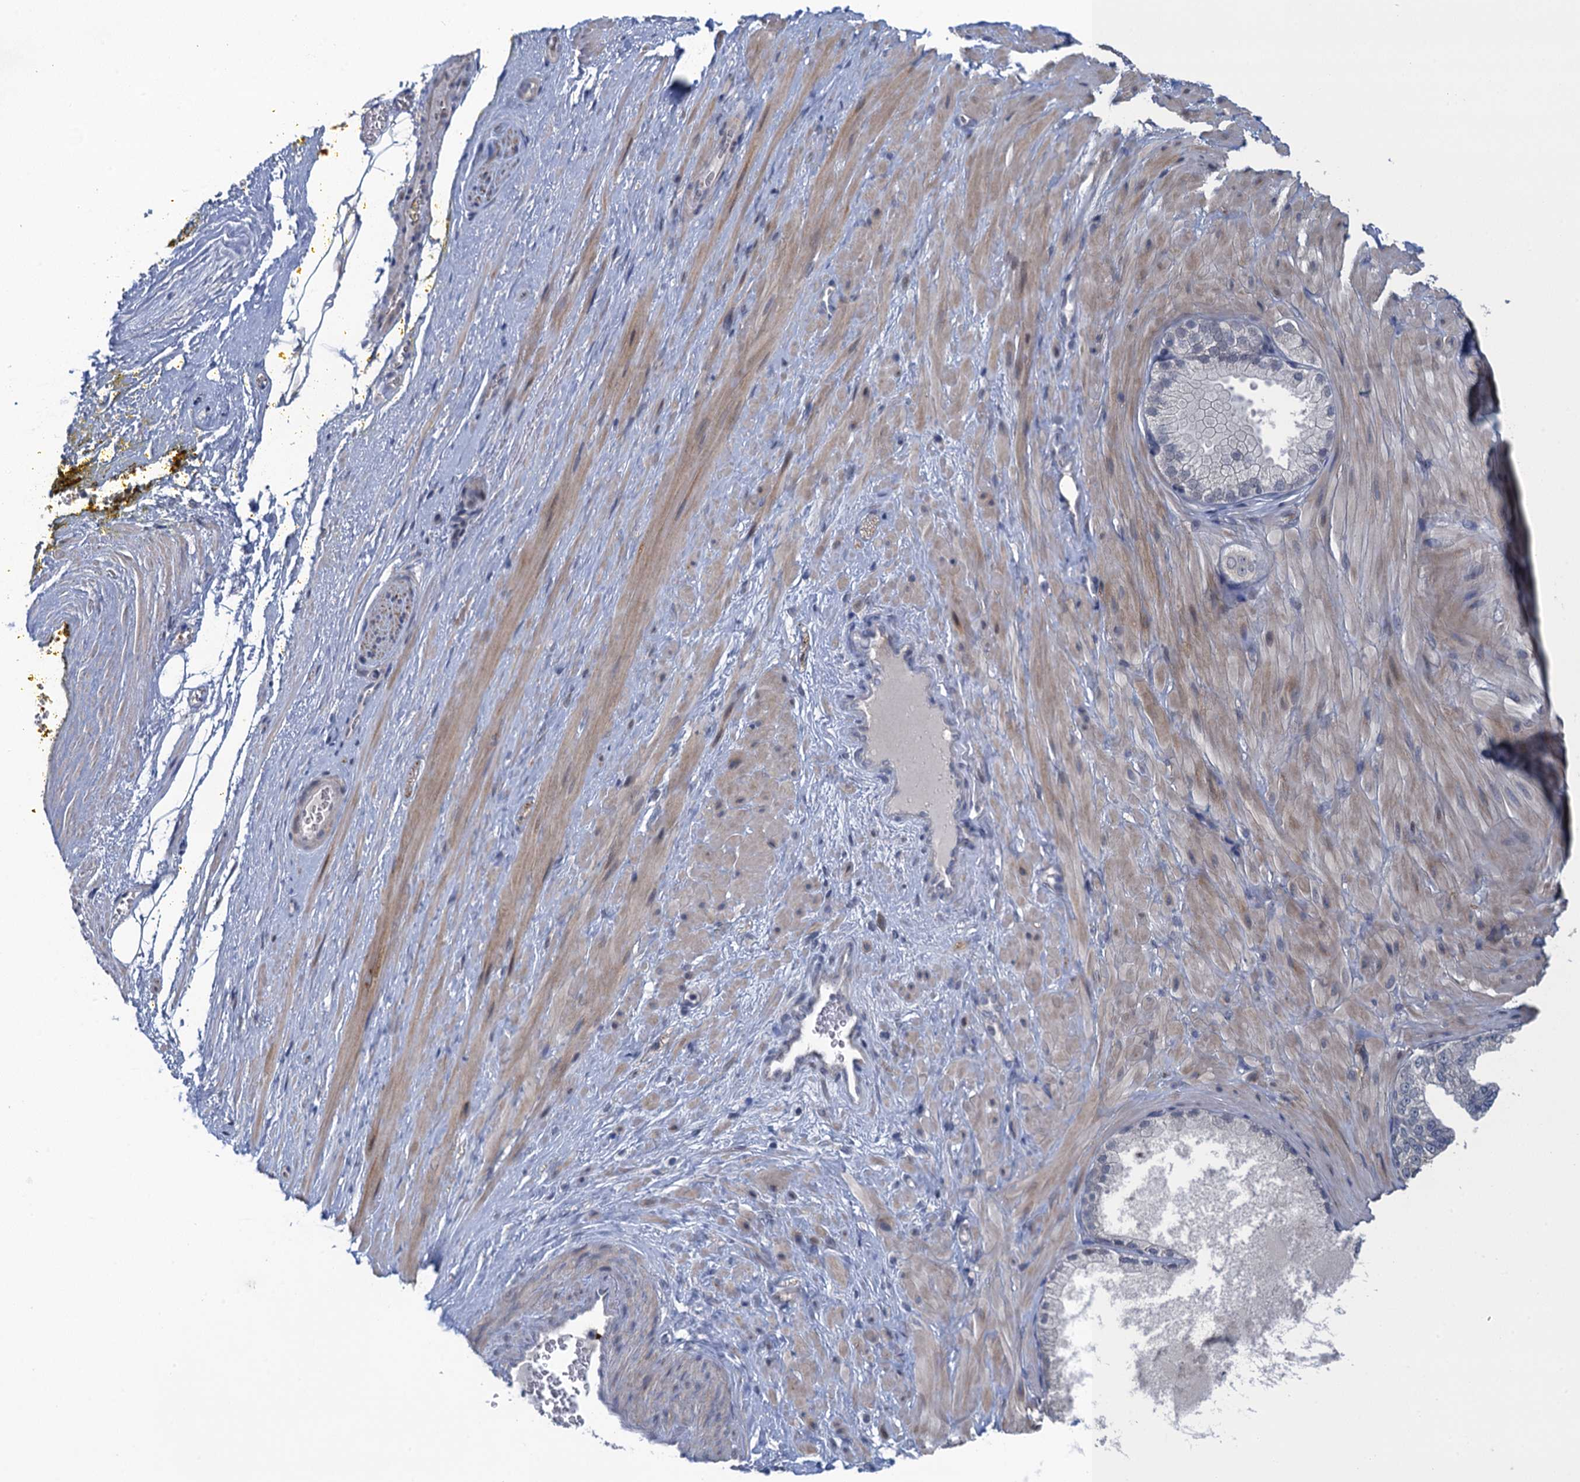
{"staining": {"intensity": "negative", "quantity": "none", "location": "none"}, "tissue": "adipose tissue", "cell_type": "Adipocytes", "image_type": "normal", "snomed": [{"axis": "morphology", "description": "Normal tissue, NOS"}, {"axis": "morphology", "description": "Adenocarcinoma, Low grade"}, {"axis": "topography", "description": "Prostate"}, {"axis": "topography", "description": "Peripheral nerve tissue"}], "caption": "Adipocytes show no significant protein positivity in benign adipose tissue.", "gene": "MRFAP1", "patient": {"sex": "male", "age": 63}}